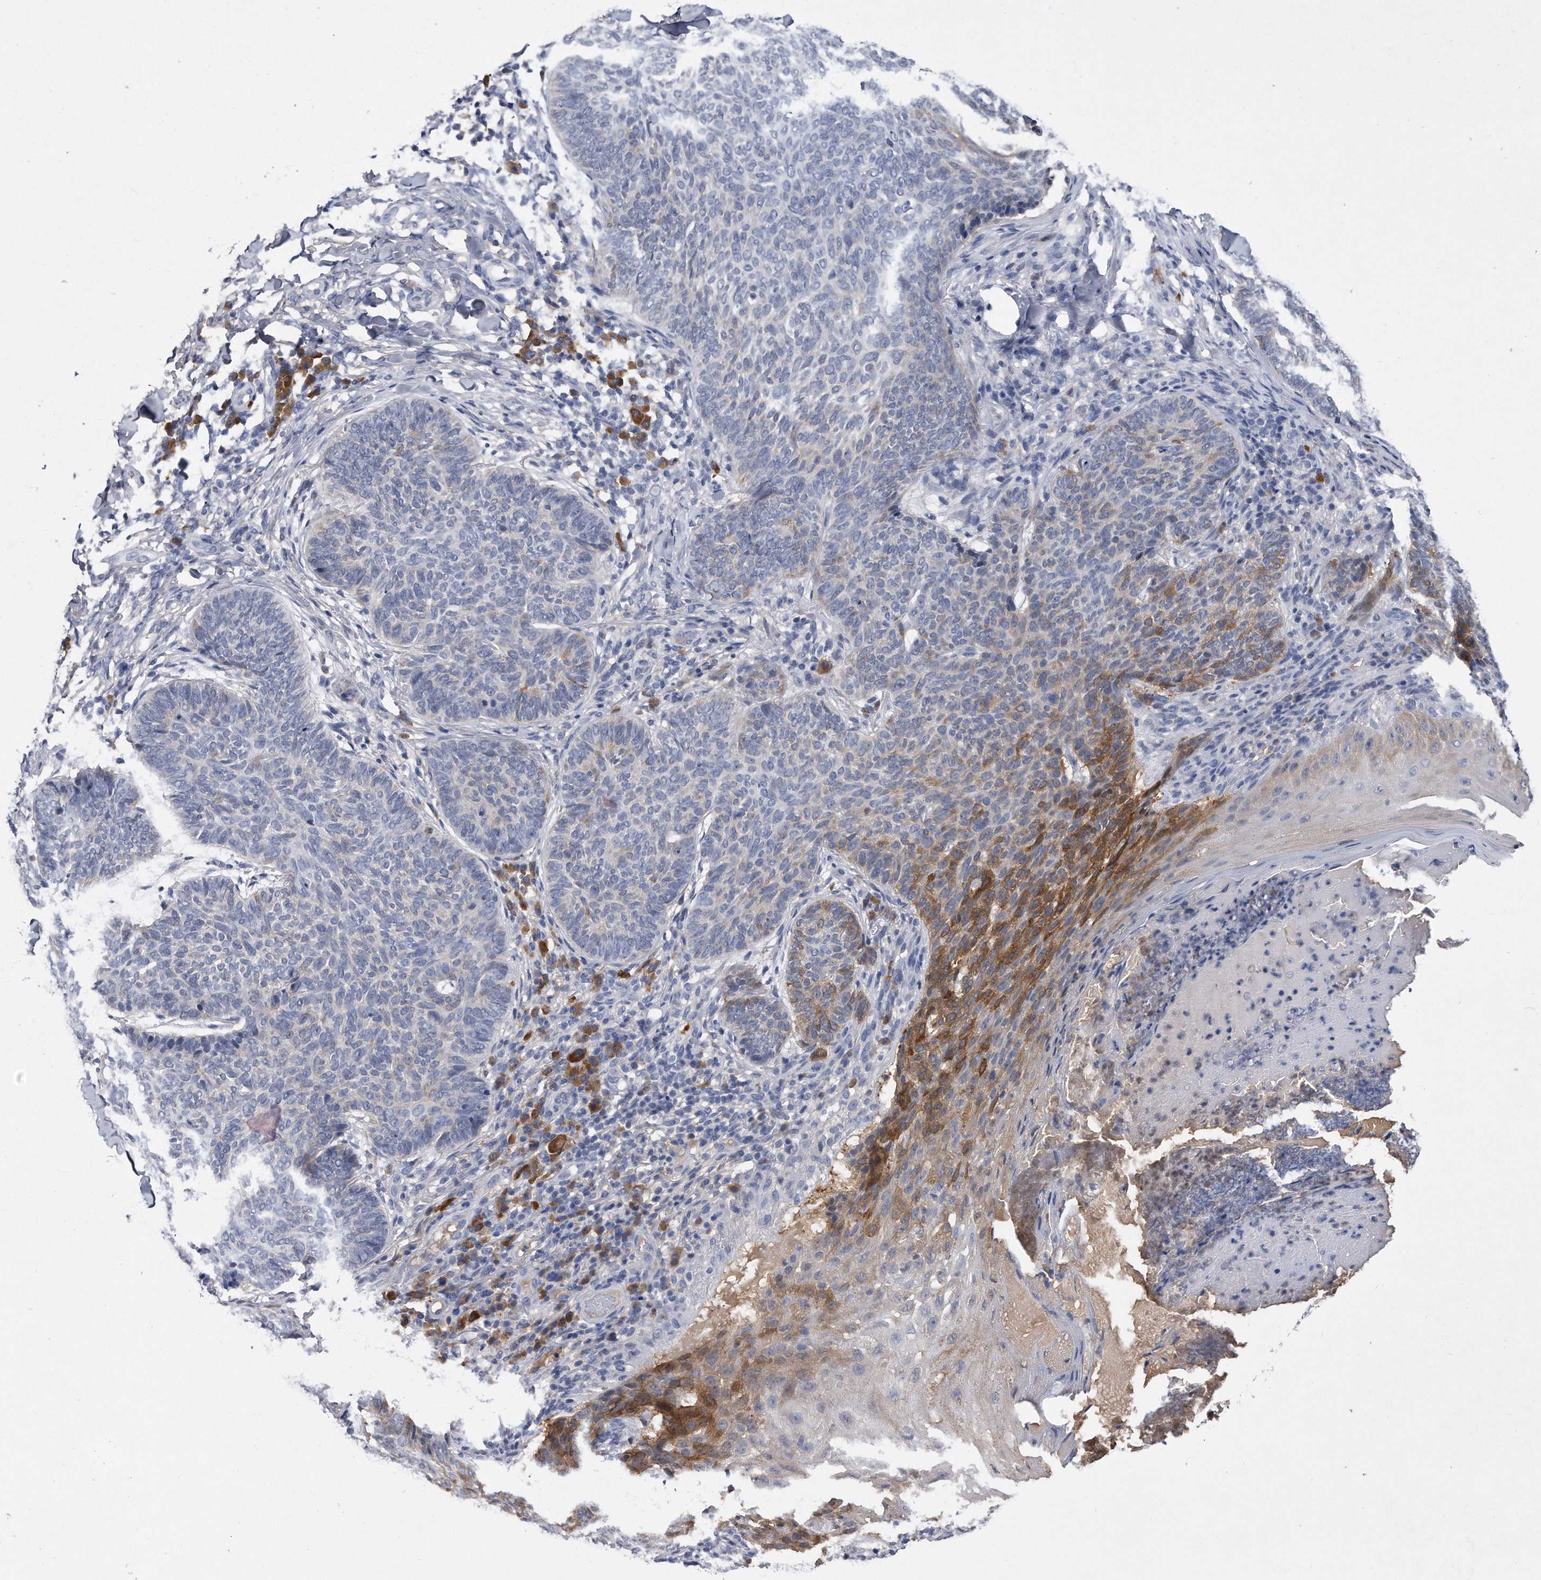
{"staining": {"intensity": "moderate", "quantity": "<25%", "location": "cytoplasmic/membranous"}, "tissue": "skin cancer", "cell_type": "Tumor cells", "image_type": "cancer", "snomed": [{"axis": "morphology", "description": "Normal tissue, NOS"}, {"axis": "morphology", "description": "Basal cell carcinoma"}, {"axis": "topography", "description": "Skin"}], "caption": "Skin cancer tissue demonstrates moderate cytoplasmic/membranous expression in approximately <25% of tumor cells", "gene": "ASNS", "patient": {"sex": "male", "age": 50}}